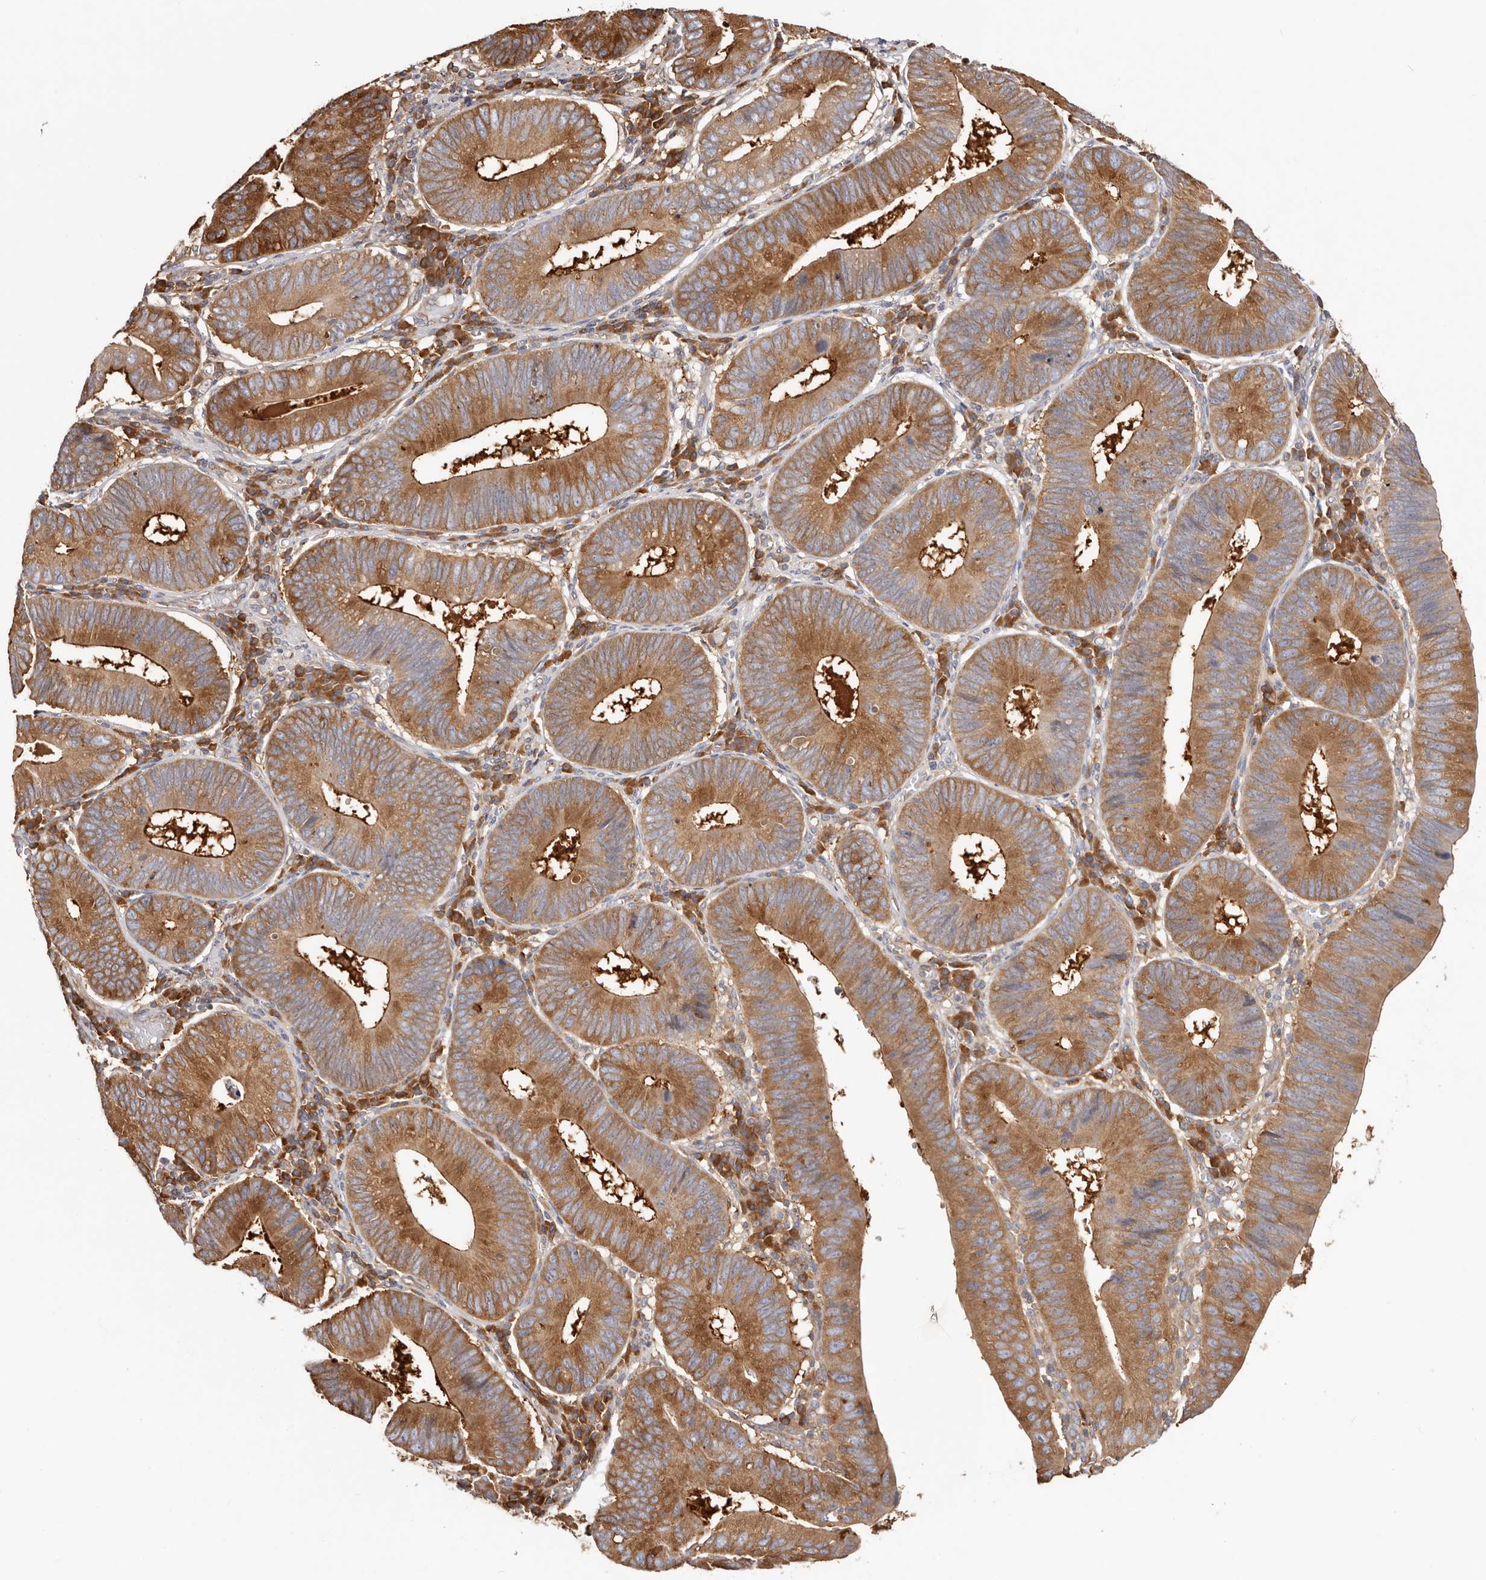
{"staining": {"intensity": "strong", "quantity": ">75%", "location": "cytoplasmic/membranous"}, "tissue": "stomach cancer", "cell_type": "Tumor cells", "image_type": "cancer", "snomed": [{"axis": "morphology", "description": "Adenocarcinoma, NOS"}, {"axis": "topography", "description": "Stomach"}], "caption": "Protein expression analysis of human stomach cancer reveals strong cytoplasmic/membranous staining in about >75% of tumor cells.", "gene": "EPRS1", "patient": {"sex": "male", "age": 59}}